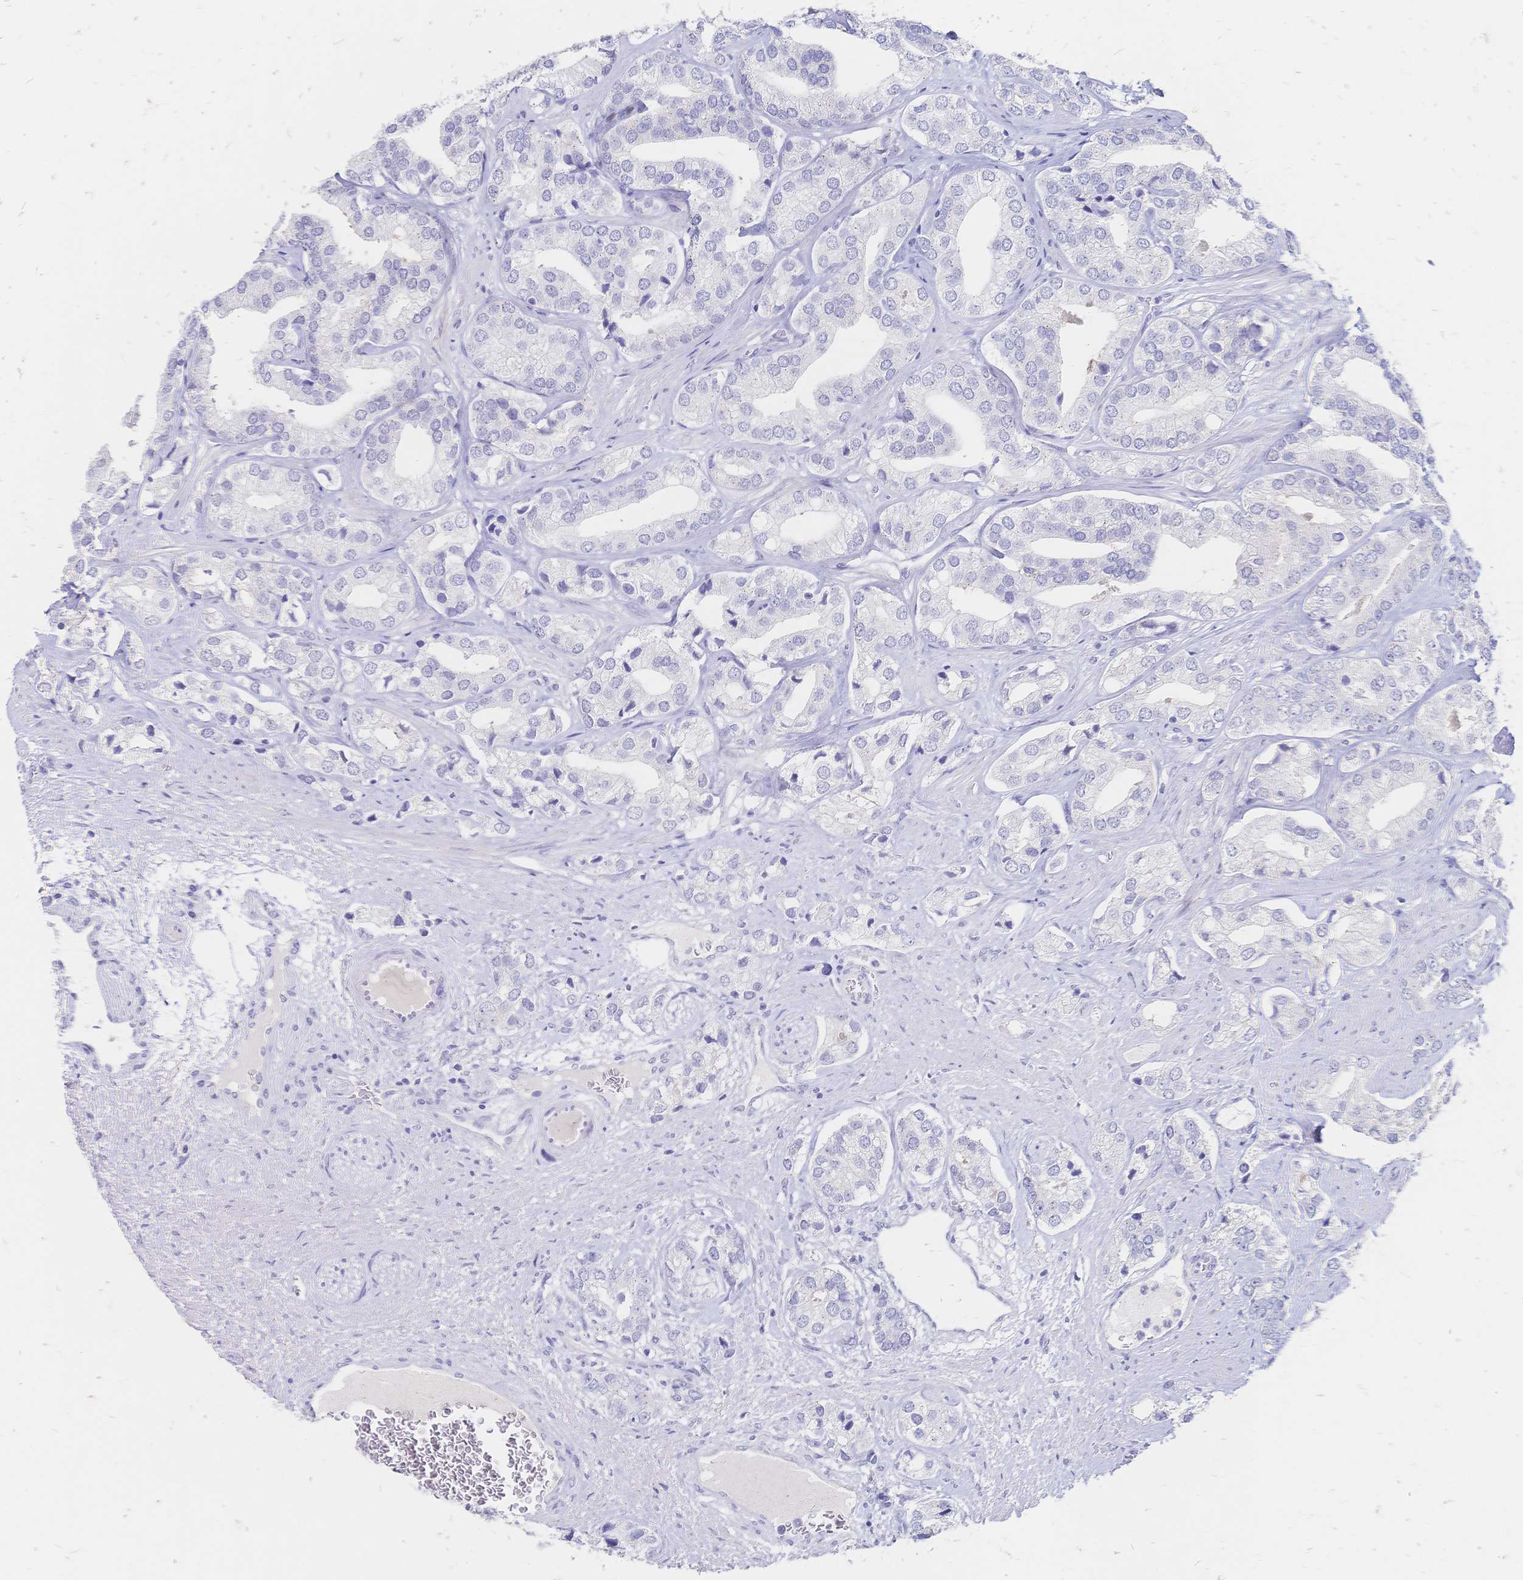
{"staining": {"intensity": "negative", "quantity": "none", "location": "none"}, "tissue": "prostate cancer", "cell_type": "Tumor cells", "image_type": "cancer", "snomed": [{"axis": "morphology", "description": "Adenocarcinoma, High grade"}, {"axis": "topography", "description": "Prostate"}], "caption": "The micrograph displays no significant staining in tumor cells of prostate cancer (high-grade adenocarcinoma).", "gene": "PSORS1C2", "patient": {"sex": "male", "age": 58}}